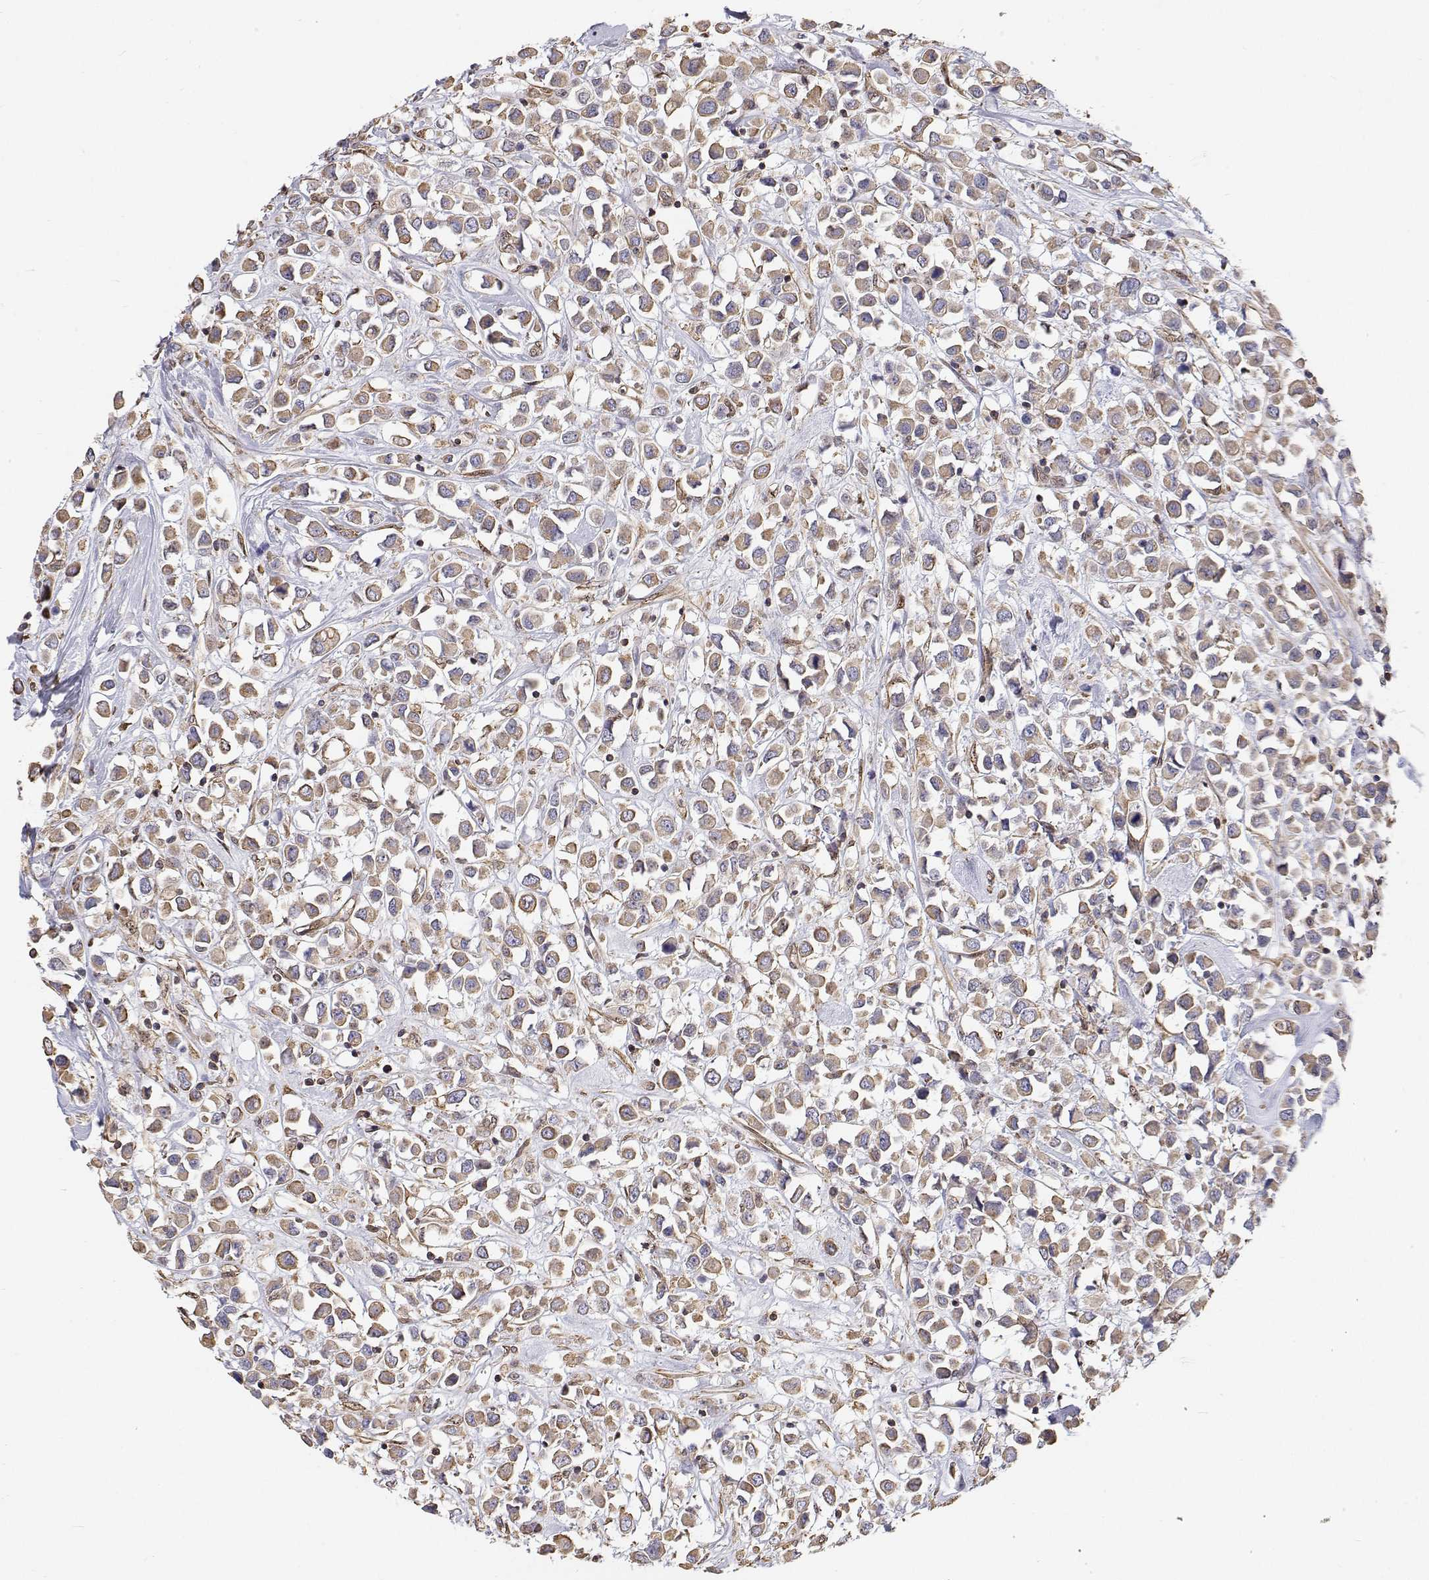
{"staining": {"intensity": "weak", "quantity": ">75%", "location": "cytoplasmic/membranous"}, "tissue": "breast cancer", "cell_type": "Tumor cells", "image_type": "cancer", "snomed": [{"axis": "morphology", "description": "Duct carcinoma"}, {"axis": "topography", "description": "Breast"}], "caption": "This is an image of immunohistochemistry staining of breast cancer (invasive ductal carcinoma), which shows weak staining in the cytoplasmic/membranous of tumor cells.", "gene": "GSDMA", "patient": {"sex": "female", "age": 61}}